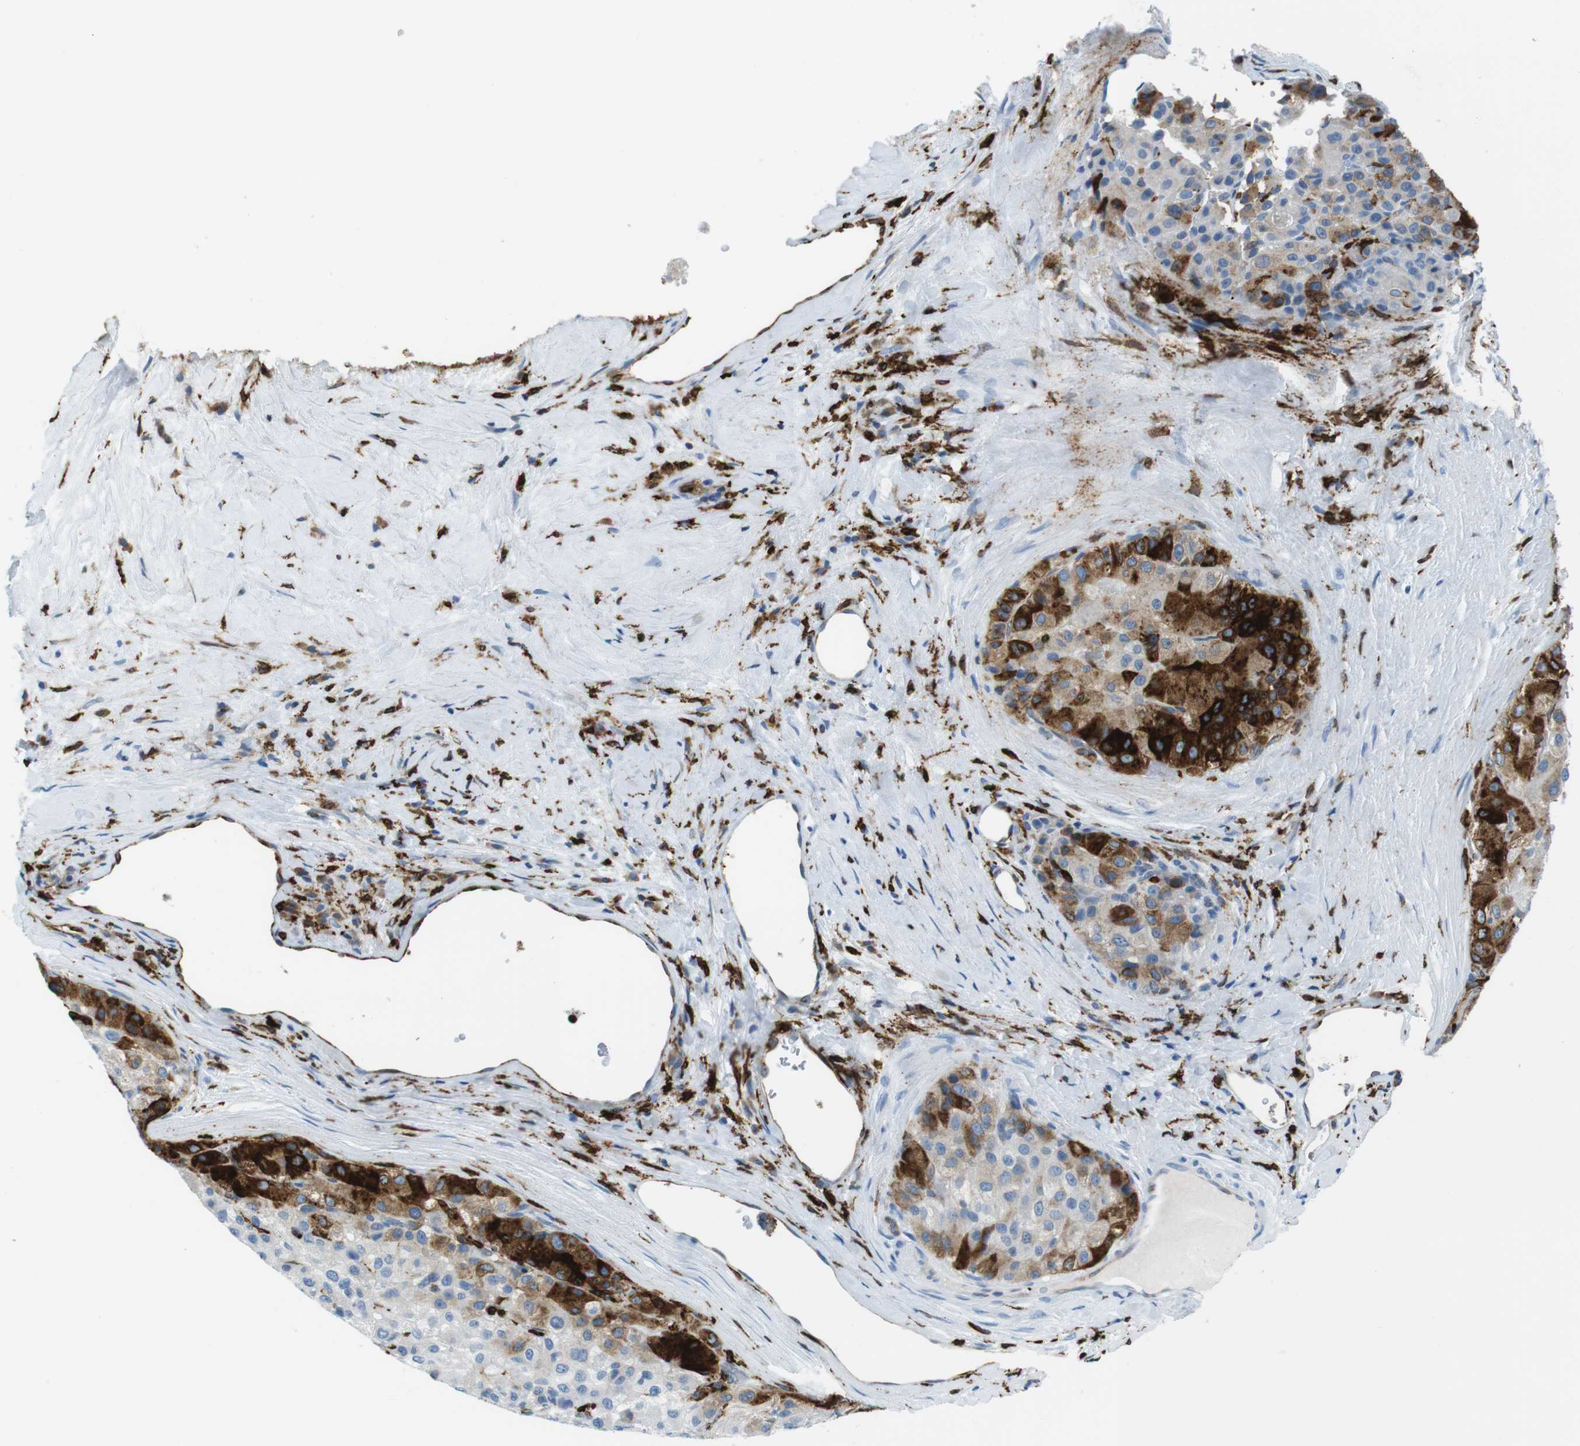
{"staining": {"intensity": "strong", "quantity": "25%-75%", "location": "cytoplasmic/membranous"}, "tissue": "liver cancer", "cell_type": "Tumor cells", "image_type": "cancer", "snomed": [{"axis": "morphology", "description": "Carcinoma, Hepatocellular, NOS"}, {"axis": "topography", "description": "Liver"}], "caption": "Liver cancer stained for a protein demonstrates strong cytoplasmic/membranous positivity in tumor cells.", "gene": "CIITA", "patient": {"sex": "male", "age": 80}}